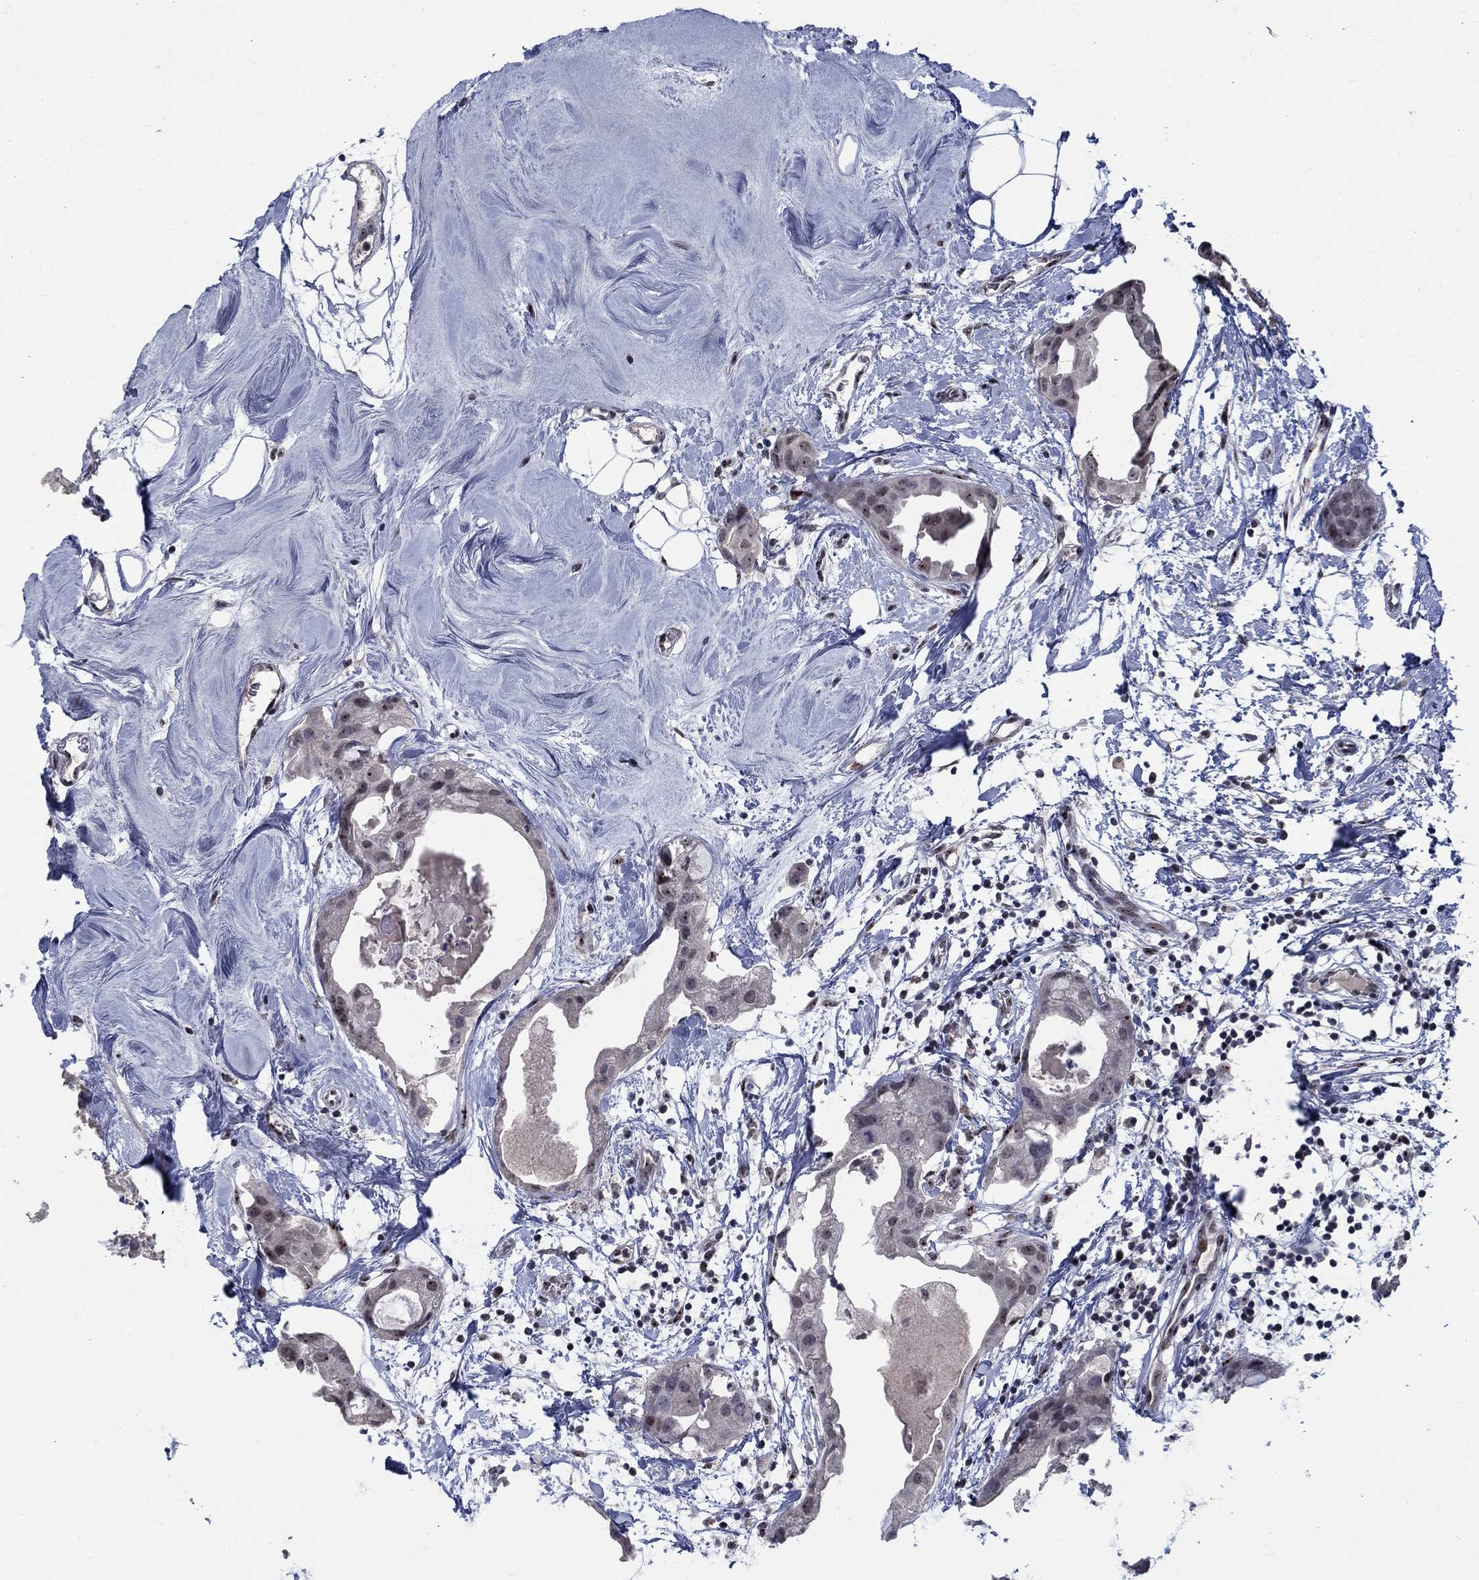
{"staining": {"intensity": "negative", "quantity": "none", "location": "none"}, "tissue": "breast cancer", "cell_type": "Tumor cells", "image_type": "cancer", "snomed": [{"axis": "morphology", "description": "Normal tissue, NOS"}, {"axis": "morphology", "description": "Duct carcinoma"}, {"axis": "topography", "description": "Breast"}], "caption": "Immunohistochemical staining of human invasive ductal carcinoma (breast) reveals no significant positivity in tumor cells. The staining is performed using DAB (3,3'-diaminobenzidine) brown chromogen with nuclei counter-stained in using hematoxylin.", "gene": "HTN1", "patient": {"sex": "female", "age": 40}}